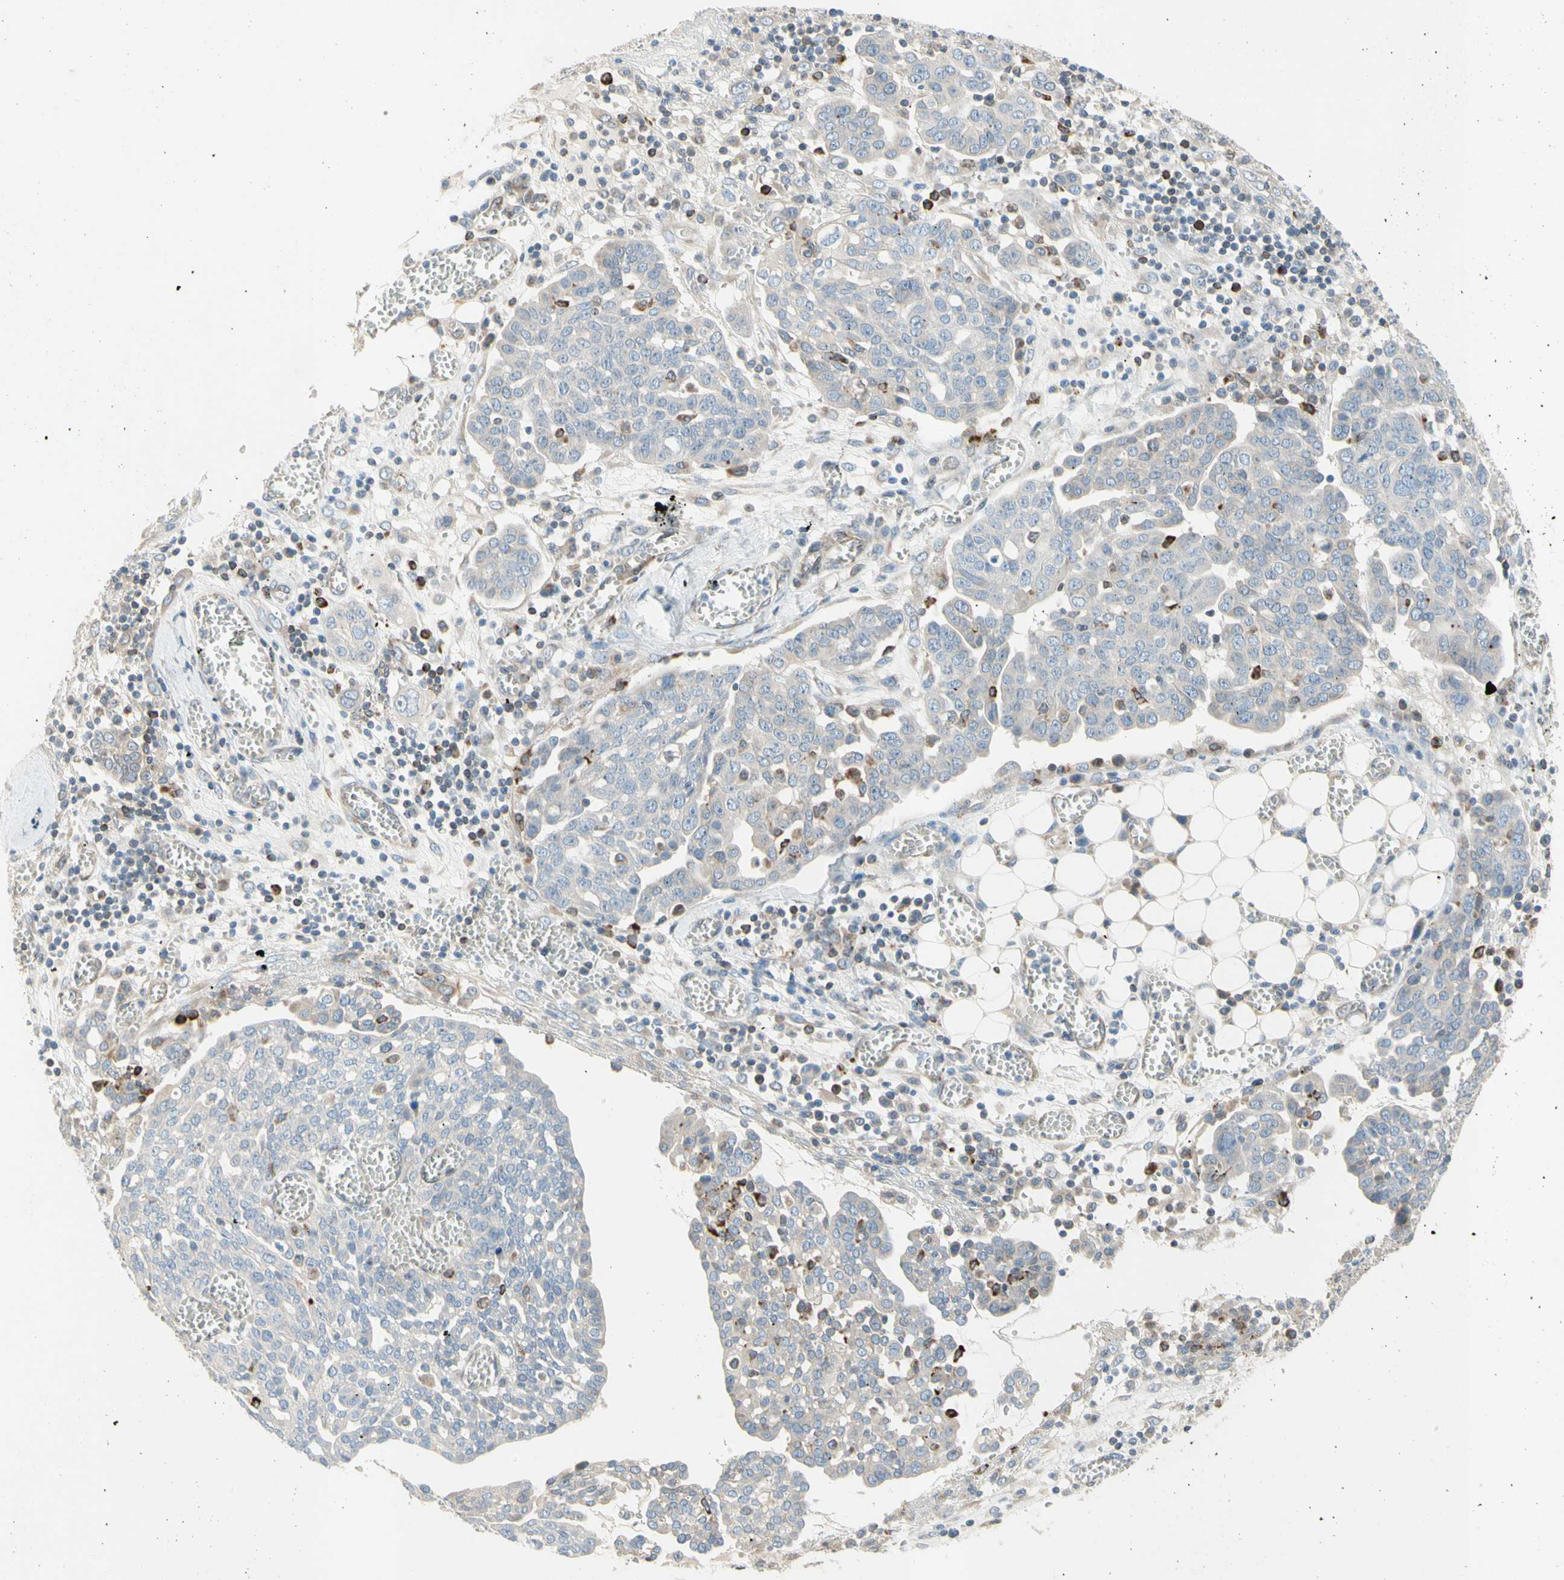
{"staining": {"intensity": "weak", "quantity": ">75%", "location": "cytoplasmic/membranous"}, "tissue": "ovarian cancer", "cell_type": "Tumor cells", "image_type": "cancer", "snomed": [{"axis": "morphology", "description": "Cystadenocarcinoma, serous, NOS"}, {"axis": "topography", "description": "Soft tissue"}, {"axis": "topography", "description": "Ovary"}], "caption": "Immunohistochemistry (IHC) photomicrograph of neoplastic tissue: ovarian cancer (serous cystadenocarcinoma) stained using immunohistochemistry (IHC) displays low levels of weak protein expression localized specifically in the cytoplasmic/membranous of tumor cells, appearing as a cytoplasmic/membranous brown color.", "gene": "TRAF2", "patient": {"sex": "female", "age": 57}}